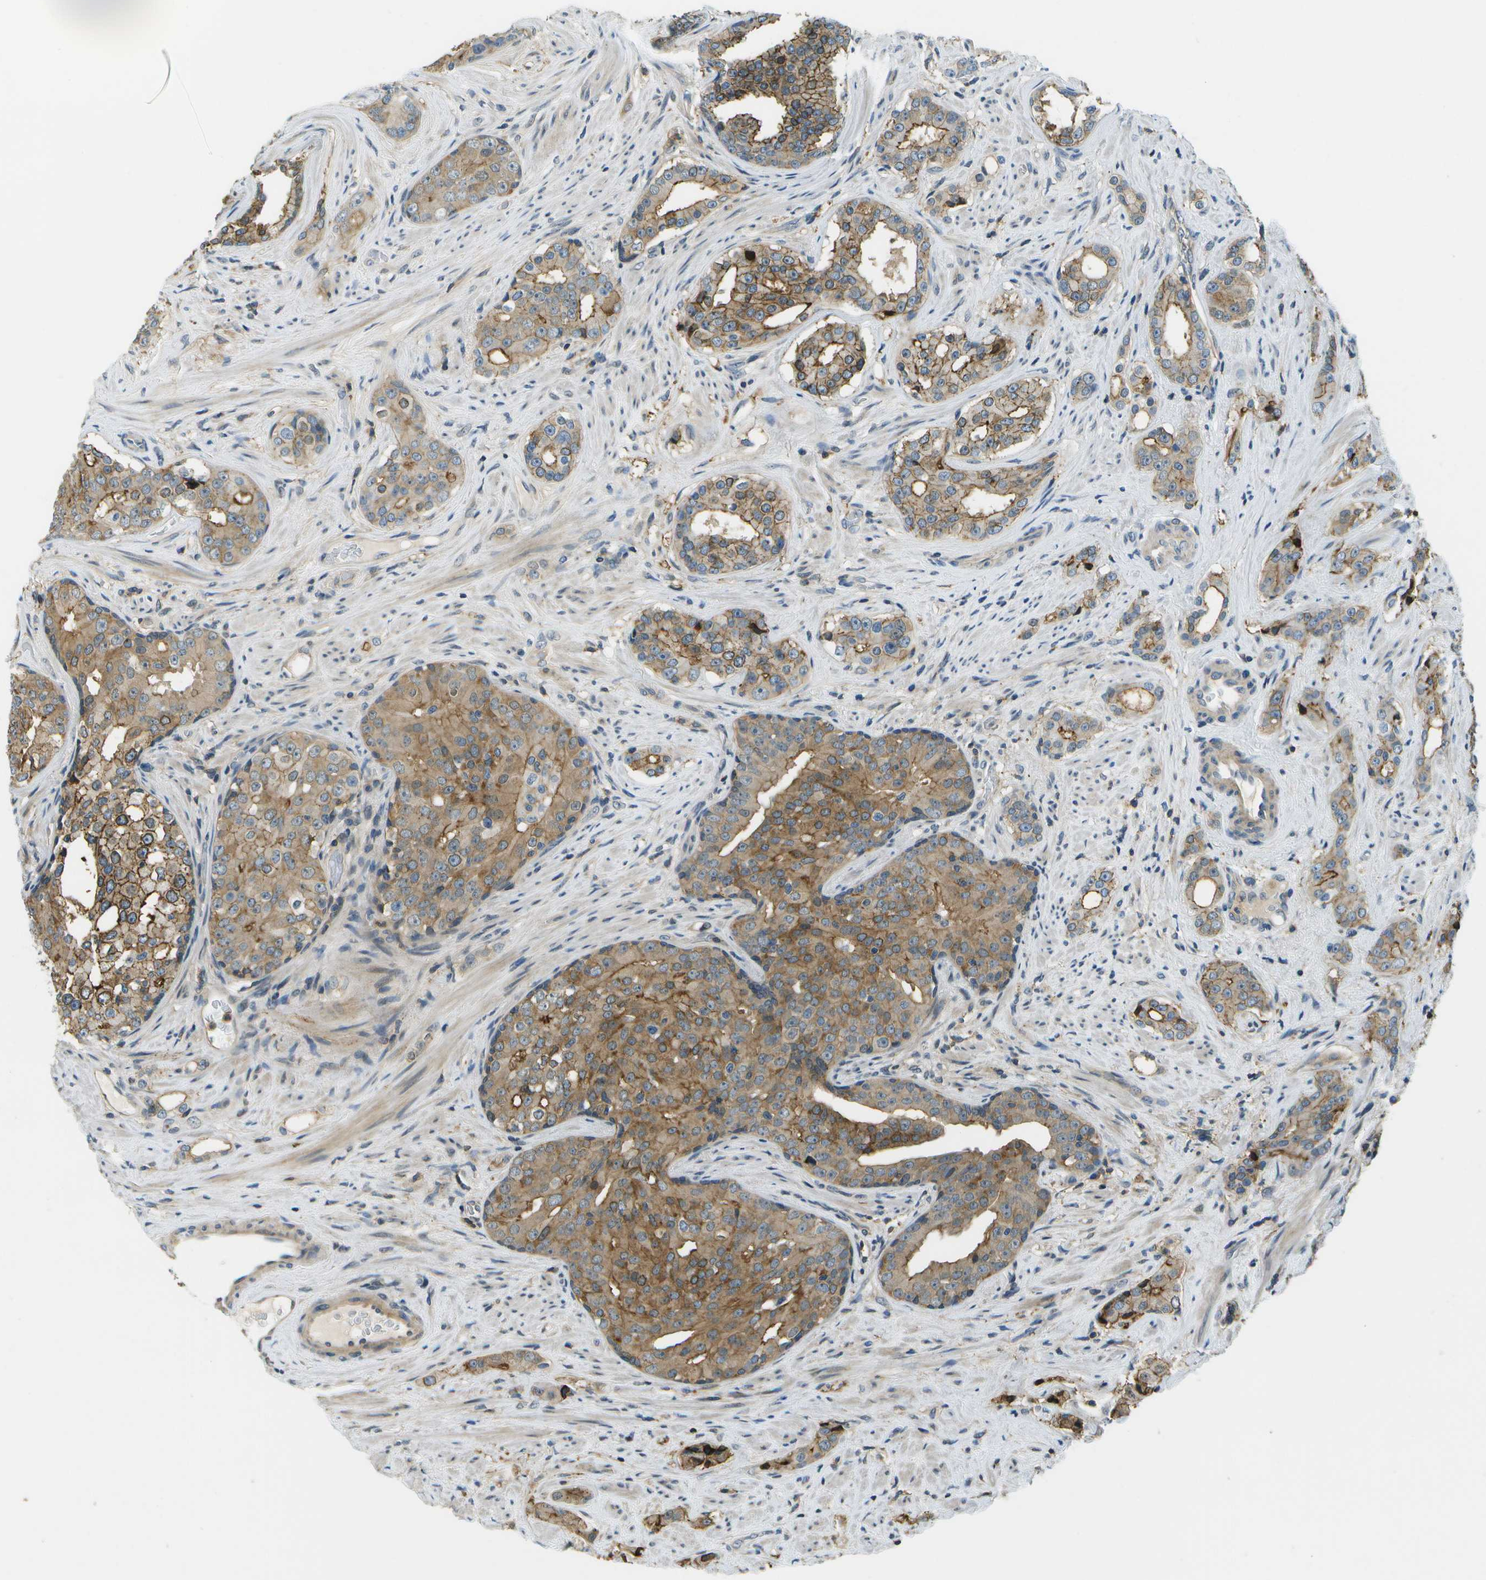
{"staining": {"intensity": "moderate", "quantity": ">75%", "location": "cytoplasmic/membranous"}, "tissue": "prostate cancer", "cell_type": "Tumor cells", "image_type": "cancer", "snomed": [{"axis": "morphology", "description": "Adenocarcinoma, High grade"}, {"axis": "topography", "description": "Prostate"}], "caption": "High-grade adenocarcinoma (prostate) was stained to show a protein in brown. There is medium levels of moderate cytoplasmic/membranous staining in approximately >75% of tumor cells.", "gene": "LRRC66", "patient": {"sex": "male", "age": 71}}